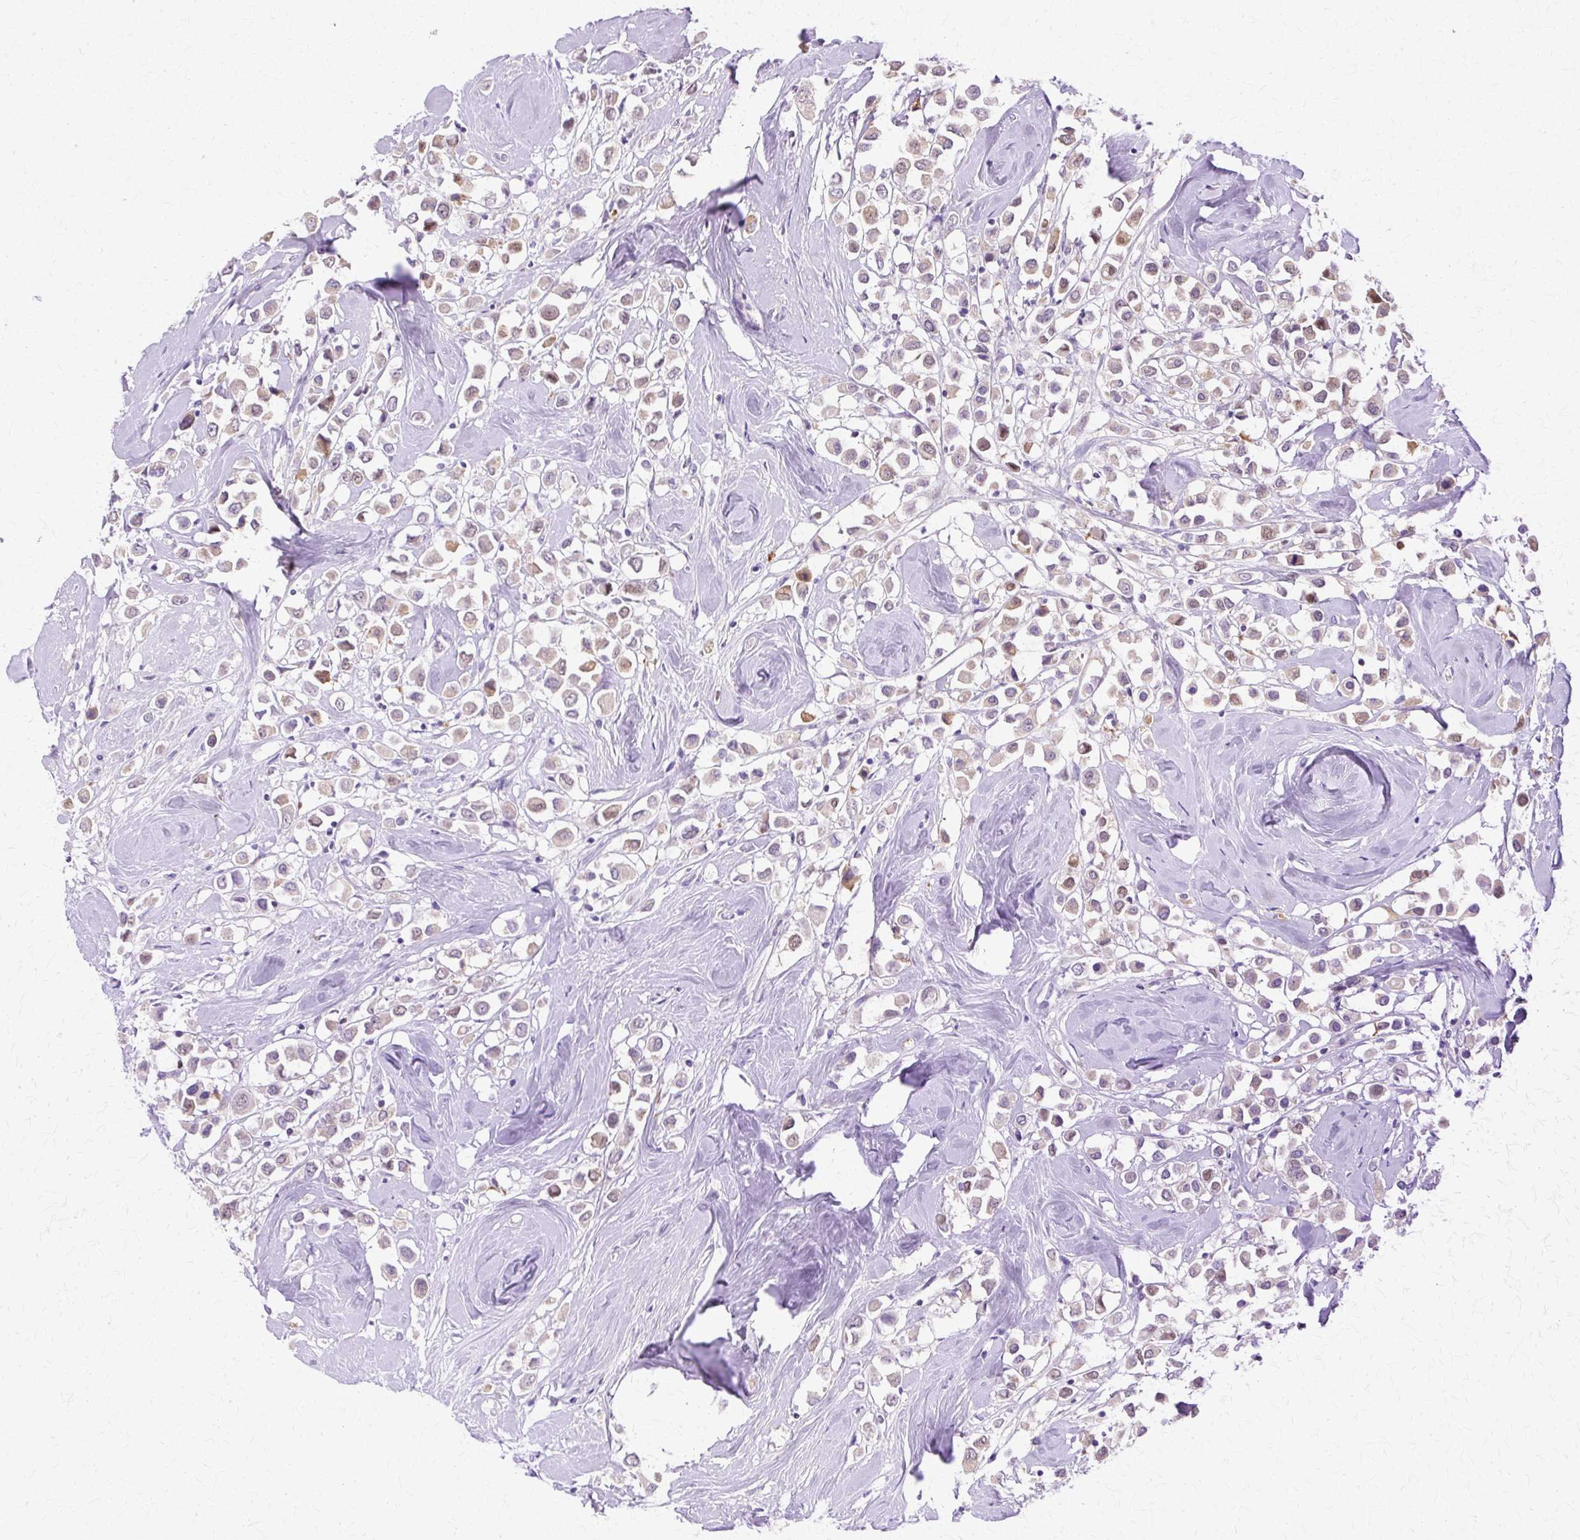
{"staining": {"intensity": "moderate", "quantity": "<25%", "location": "cytoplasmic/membranous,nuclear"}, "tissue": "breast cancer", "cell_type": "Tumor cells", "image_type": "cancer", "snomed": [{"axis": "morphology", "description": "Duct carcinoma"}, {"axis": "topography", "description": "Breast"}], "caption": "Infiltrating ductal carcinoma (breast) stained with immunohistochemistry (IHC) exhibits moderate cytoplasmic/membranous and nuclear expression in approximately <25% of tumor cells.", "gene": "HSPA8", "patient": {"sex": "female", "age": 61}}